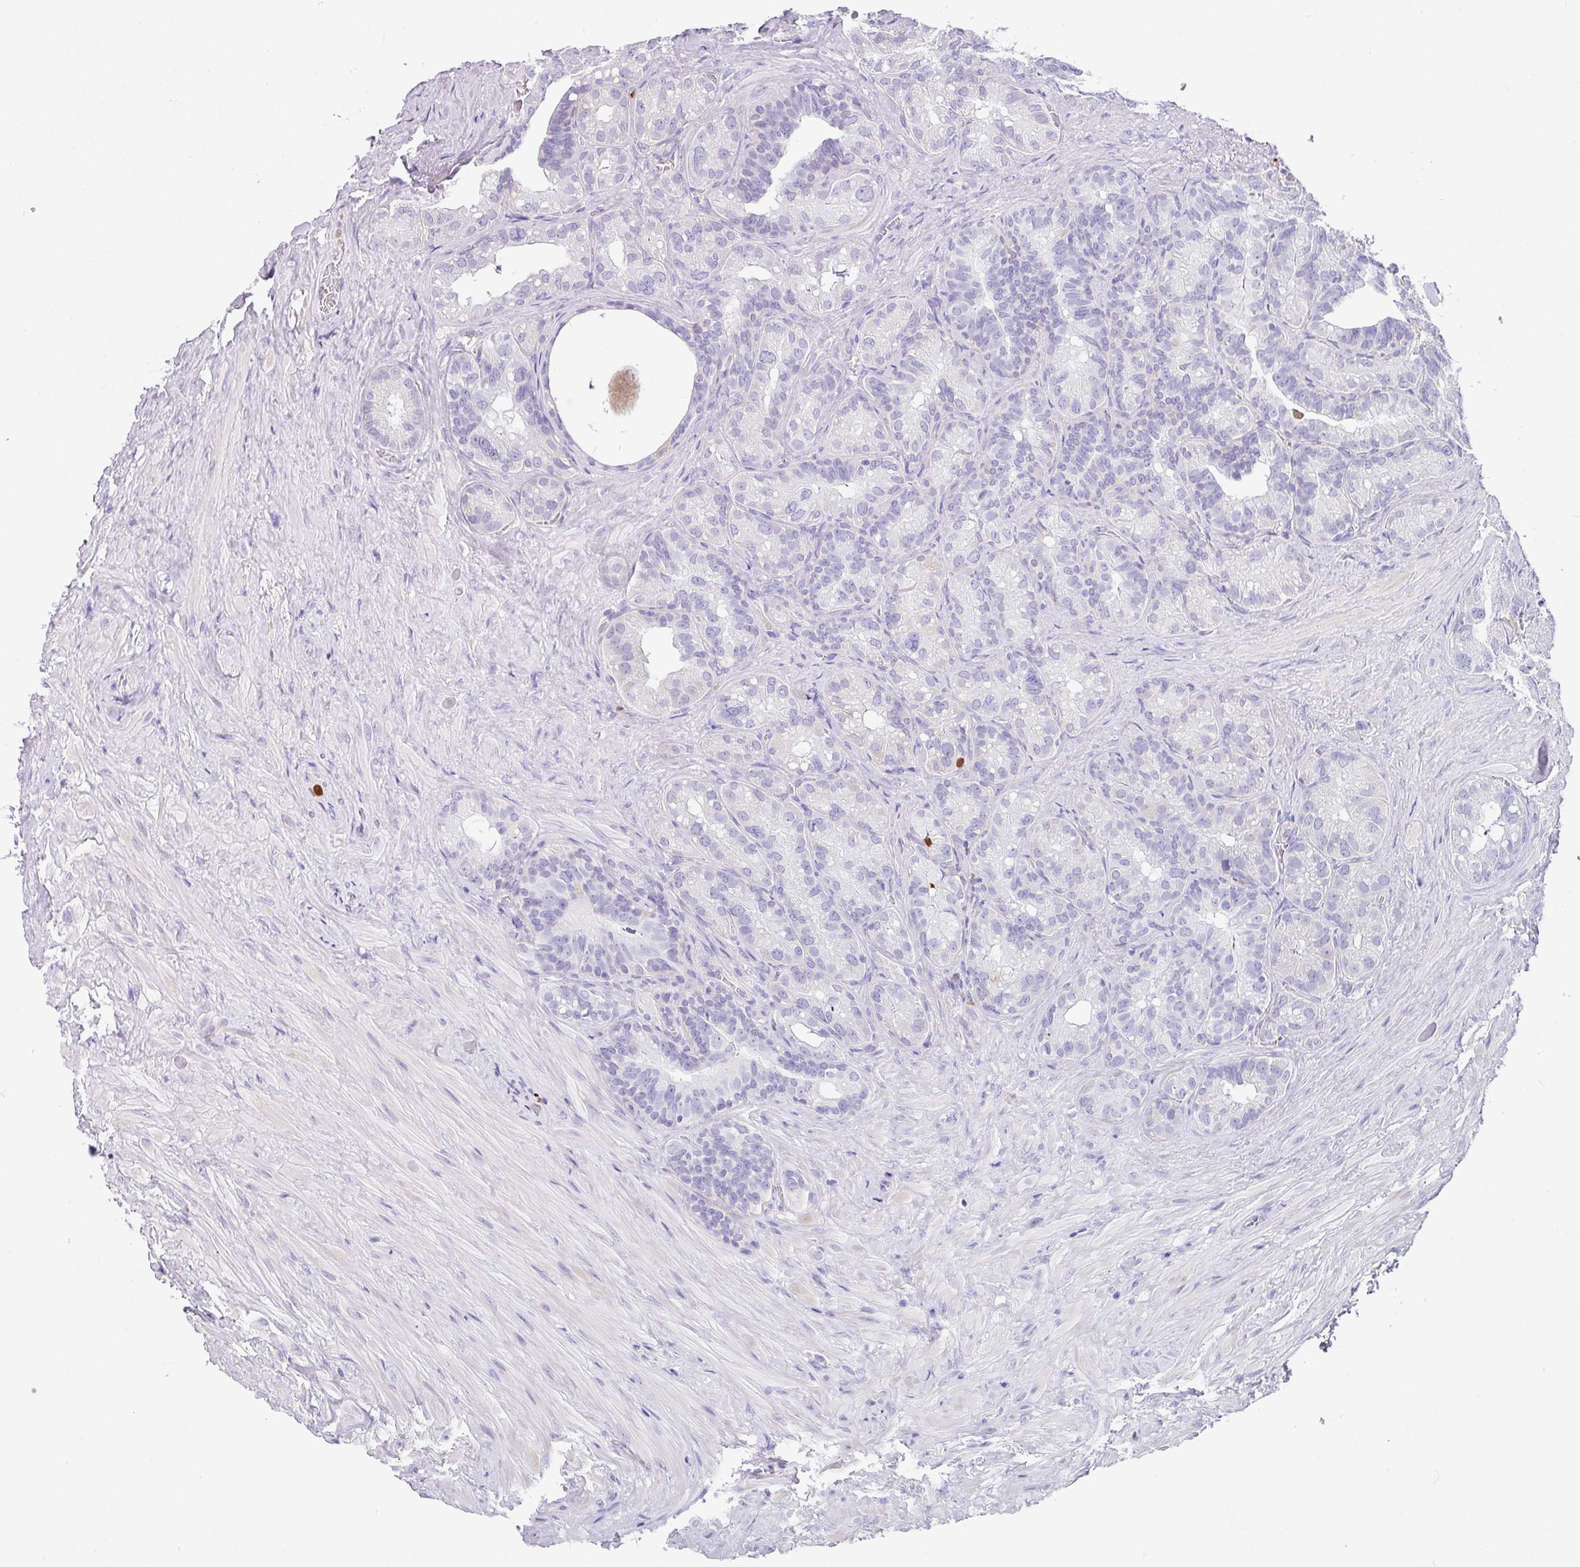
{"staining": {"intensity": "negative", "quantity": "none", "location": "none"}, "tissue": "seminal vesicle", "cell_type": "Glandular cells", "image_type": "normal", "snomed": [{"axis": "morphology", "description": "Normal tissue, NOS"}, {"axis": "topography", "description": "Seminal veicle"}], "caption": "The photomicrograph reveals no significant positivity in glandular cells of seminal vesicle.", "gene": "SH2D3C", "patient": {"sex": "male", "age": 60}}